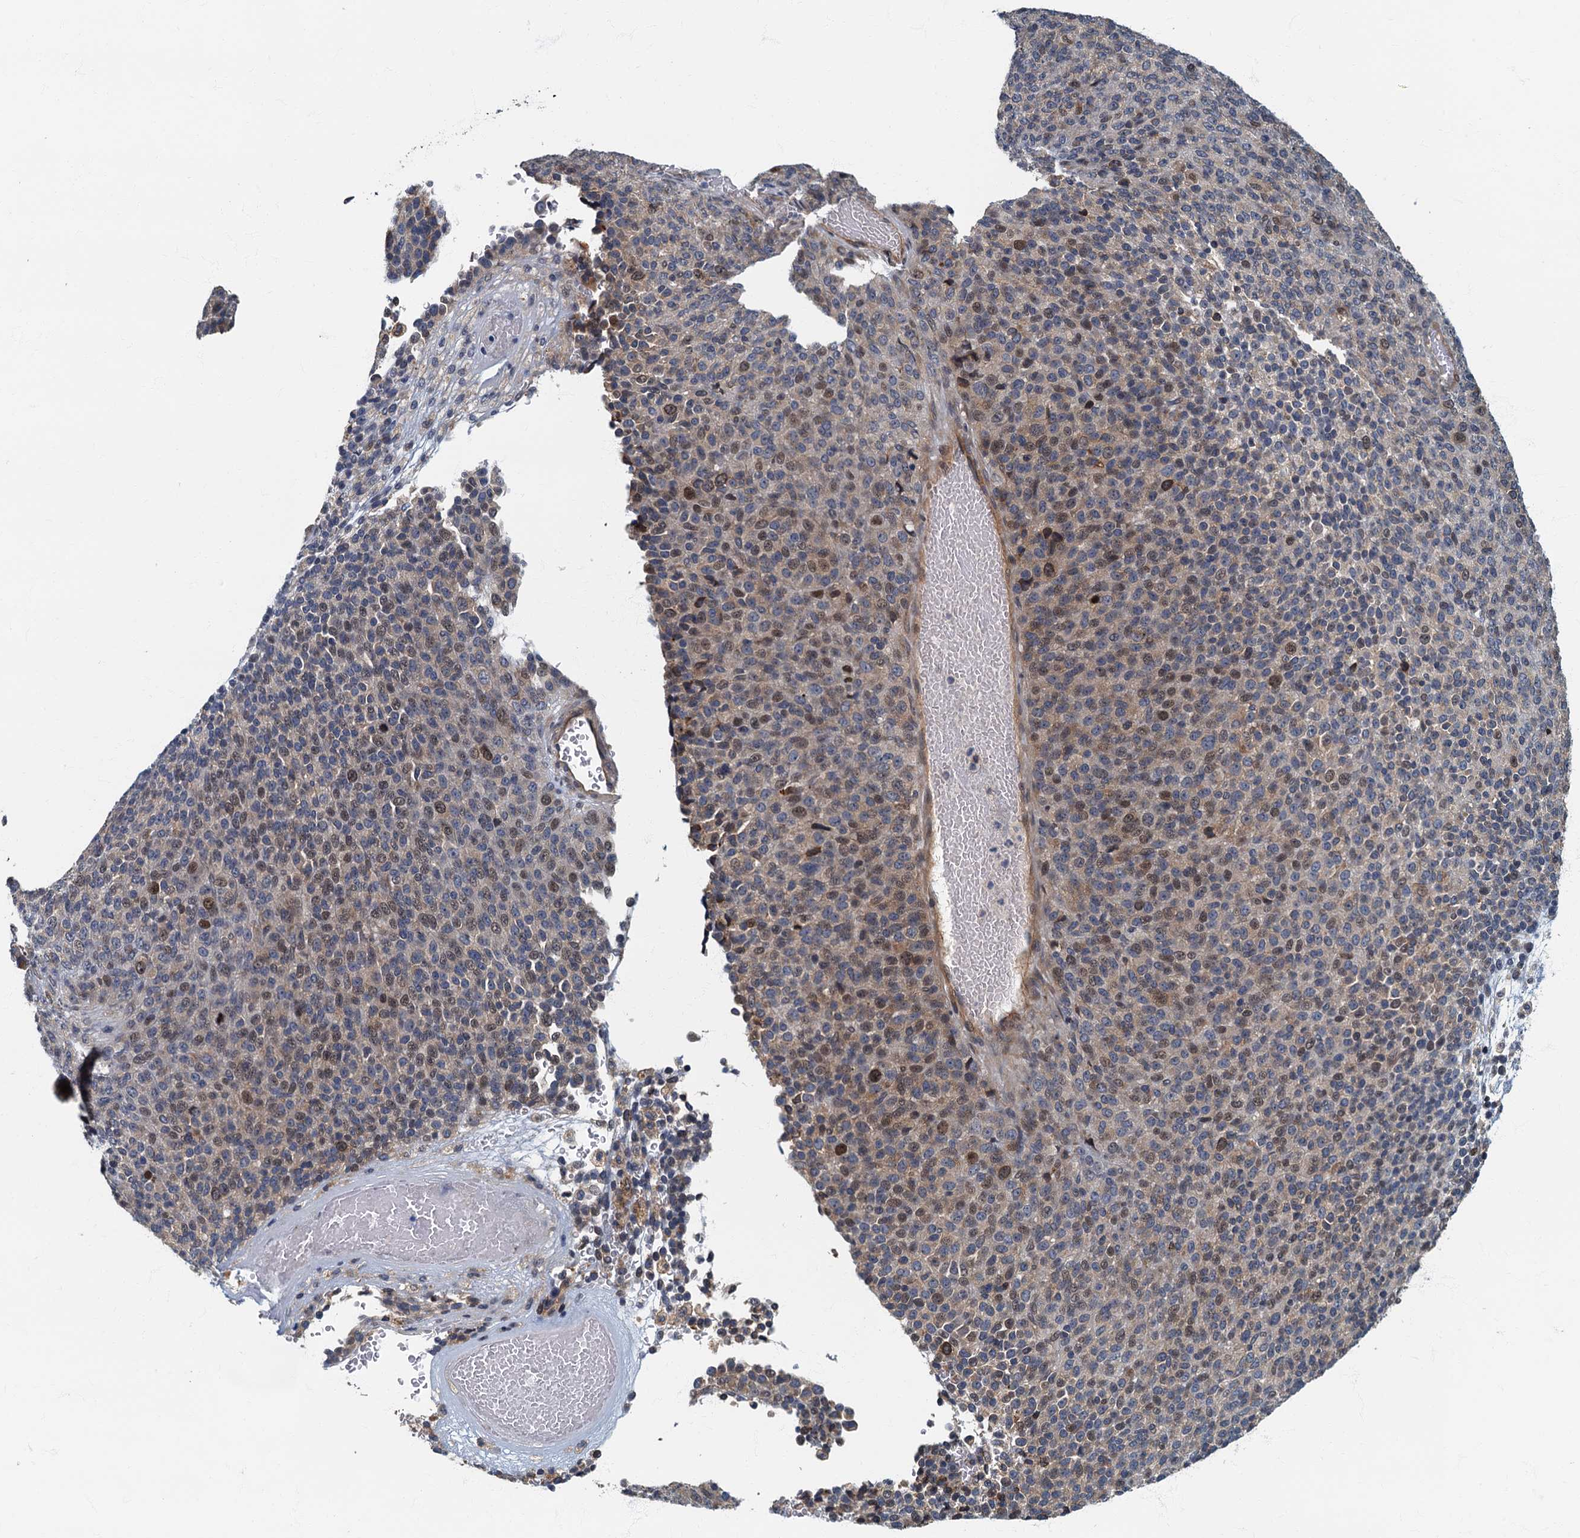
{"staining": {"intensity": "moderate", "quantity": "<25%", "location": "nuclear"}, "tissue": "melanoma", "cell_type": "Tumor cells", "image_type": "cancer", "snomed": [{"axis": "morphology", "description": "Malignant melanoma, Metastatic site"}, {"axis": "topography", "description": "Brain"}], "caption": "The image demonstrates a brown stain indicating the presence of a protein in the nuclear of tumor cells in melanoma. Nuclei are stained in blue.", "gene": "CKAP2L", "patient": {"sex": "female", "age": 56}}